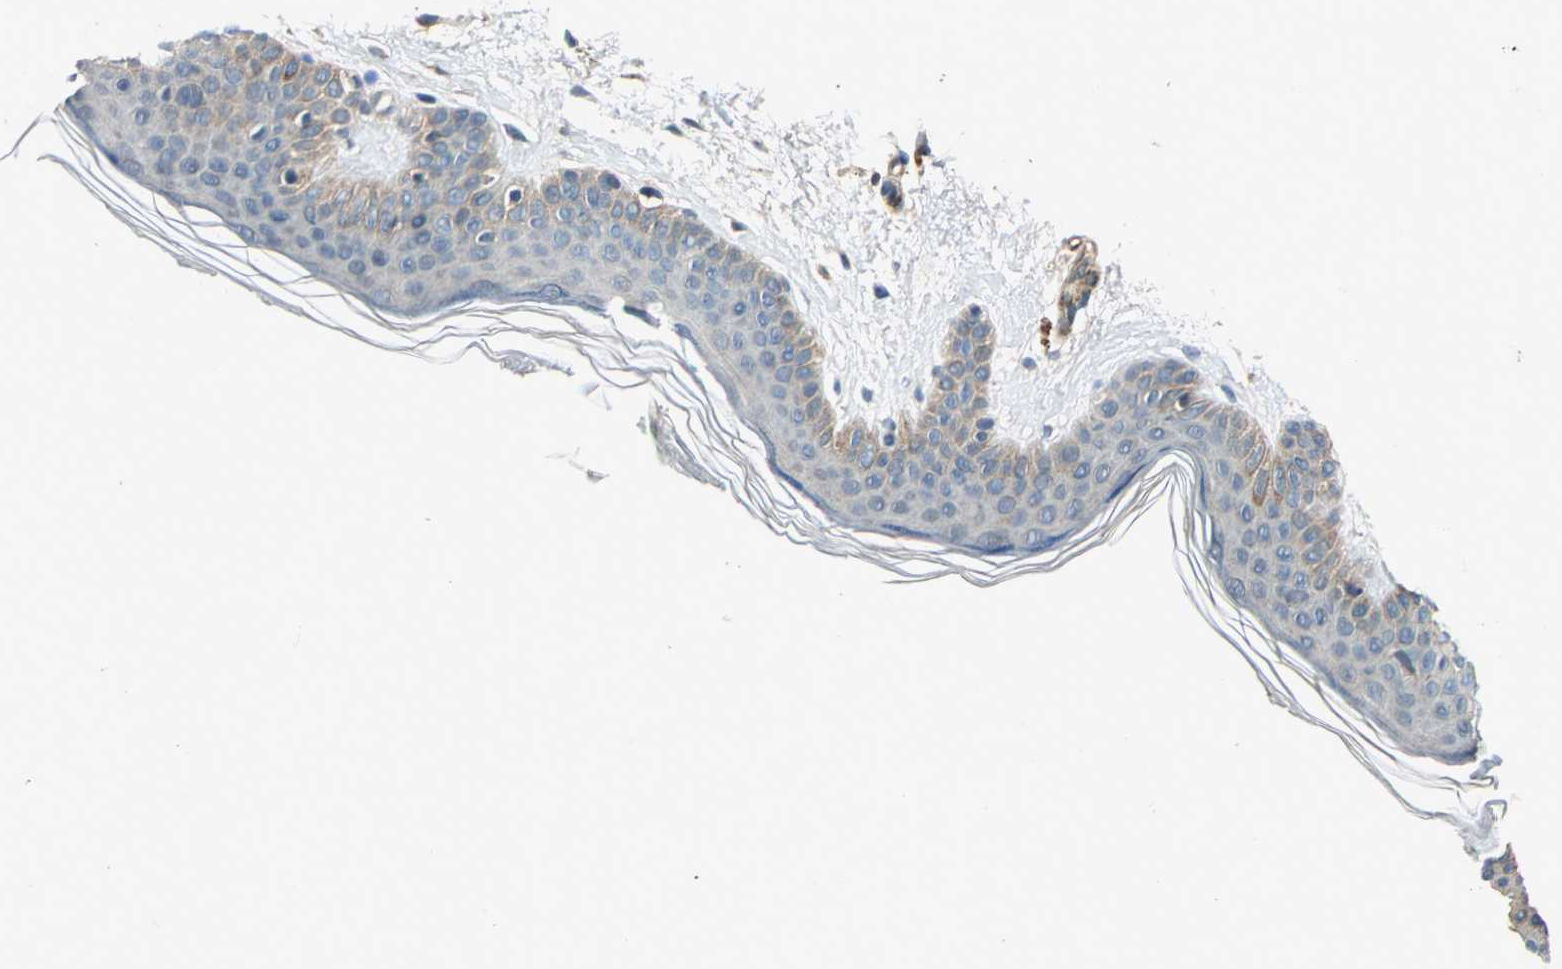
{"staining": {"intensity": "negative", "quantity": "none", "location": "none"}, "tissue": "skin", "cell_type": "Fibroblasts", "image_type": "normal", "snomed": [{"axis": "morphology", "description": "Normal tissue, NOS"}, {"axis": "topography", "description": "Skin"}], "caption": "DAB (3,3'-diaminobenzidine) immunohistochemical staining of normal human skin reveals no significant positivity in fibroblasts.", "gene": "EMCN", "patient": {"sex": "female", "age": 56}}